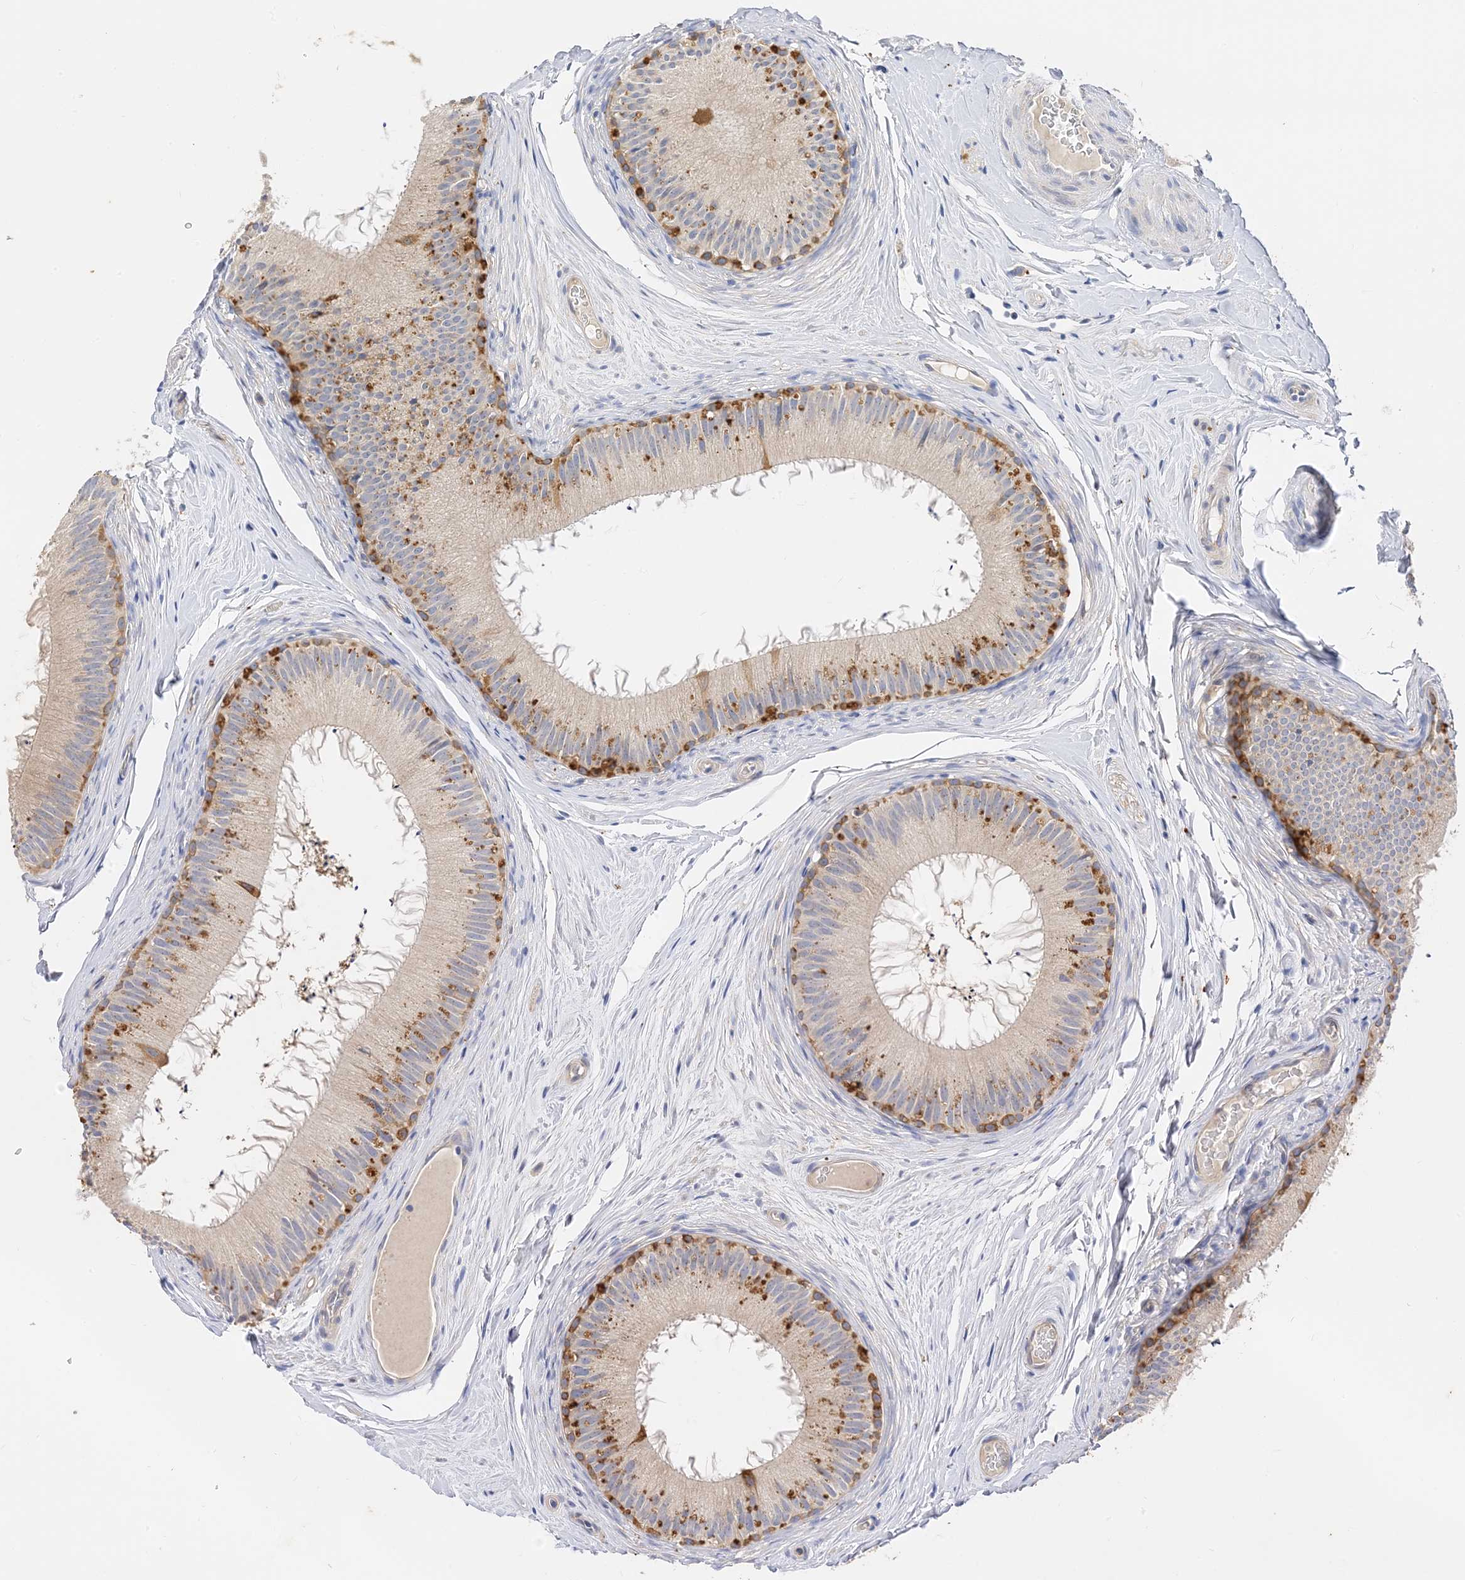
{"staining": {"intensity": "moderate", "quantity": ">75%", "location": "cytoplasmic/membranous"}, "tissue": "epididymis", "cell_type": "Glandular cells", "image_type": "normal", "snomed": [{"axis": "morphology", "description": "Normal tissue, NOS"}, {"axis": "topography", "description": "Epididymis"}], "caption": "A micrograph of human epididymis stained for a protein demonstrates moderate cytoplasmic/membranous brown staining in glandular cells.", "gene": "ARV1", "patient": {"sex": "male", "age": 50}}